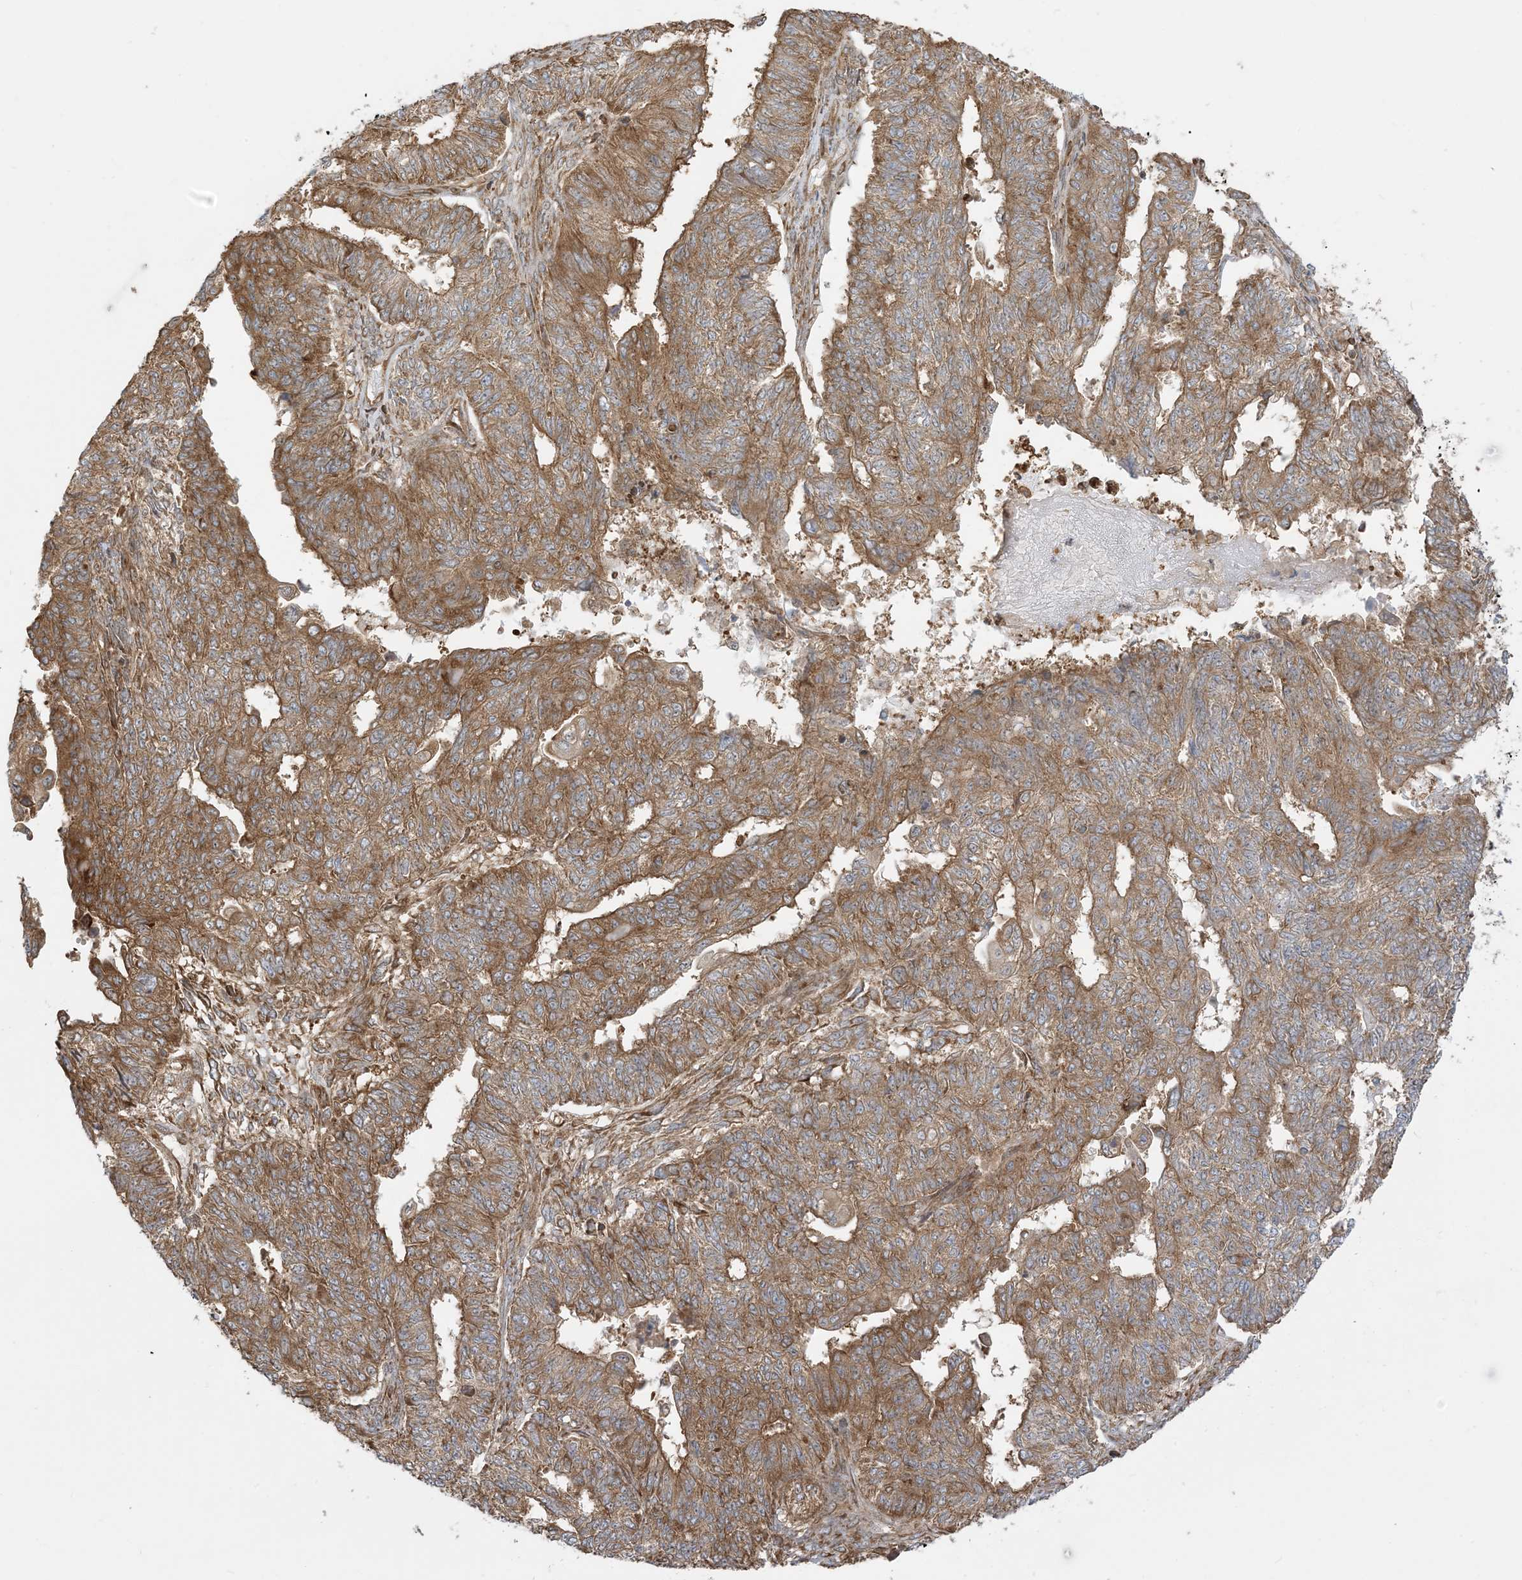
{"staining": {"intensity": "moderate", "quantity": ">75%", "location": "cytoplasmic/membranous"}, "tissue": "endometrial cancer", "cell_type": "Tumor cells", "image_type": "cancer", "snomed": [{"axis": "morphology", "description": "Adenocarcinoma, NOS"}, {"axis": "topography", "description": "Endometrium"}], "caption": "Protein staining of endometrial adenocarcinoma tissue reveals moderate cytoplasmic/membranous expression in about >75% of tumor cells.", "gene": "SRP72", "patient": {"sex": "female", "age": 32}}